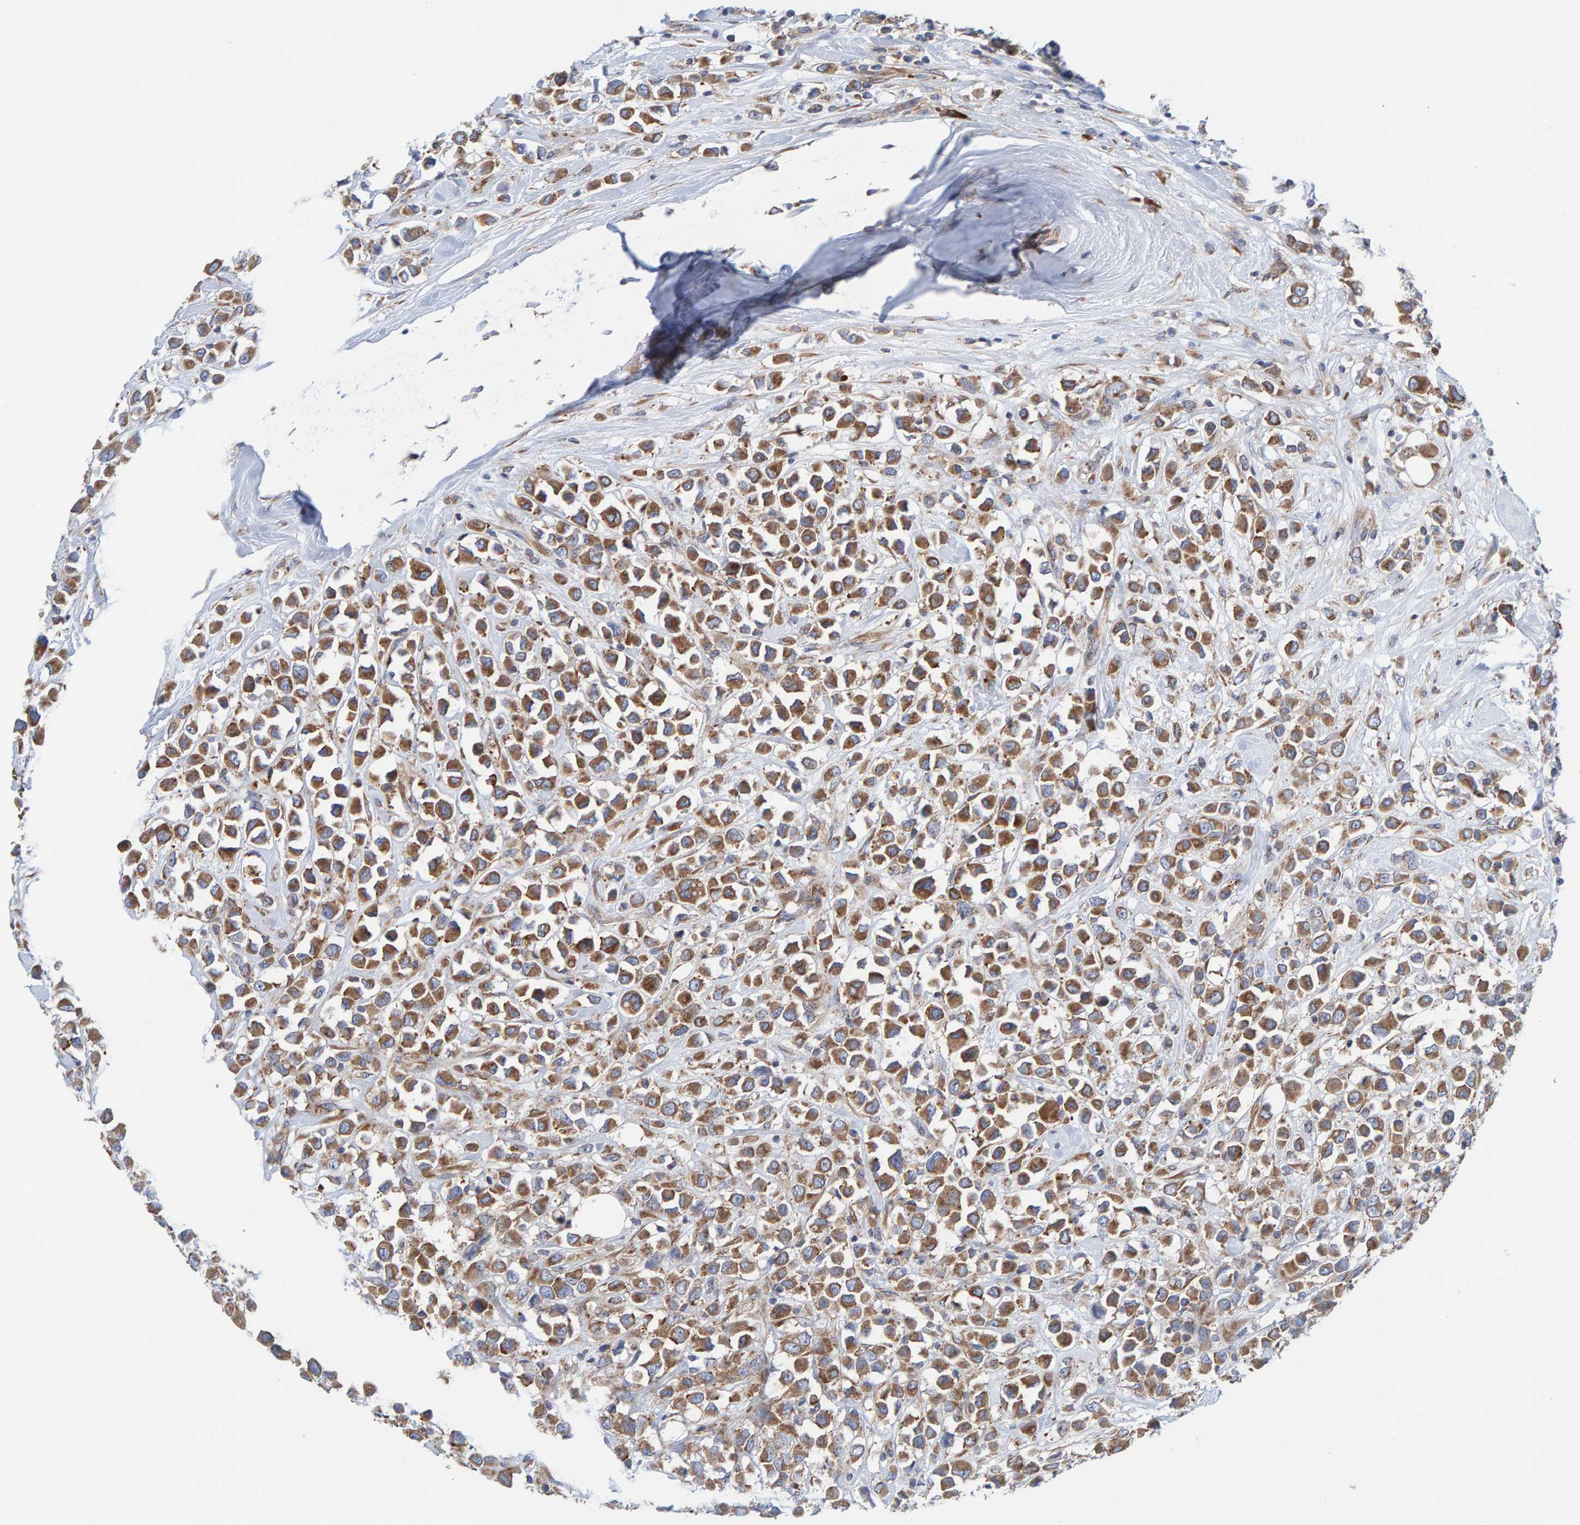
{"staining": {"intensity": "moderate", "quantity": ">75%", "location": "cytoplasmic/membranous"}, "tissue": "breast cancer", "cell_type": "Tumor cells", "image_type": "cancer", "snomed": [{"axis": "morphology", "description": "Duct carcinoma"}, {"axis": "topography", "description": "Breast"}], "caption": "Immunohistochemistry image of breast invasive ductal carcinoma stained for a protein (brown), which demonstrates medium levels of moderate cytoplasmic/membranous expression in approximately >75% of tumor cells.", "gene": "CDK5RAP3", "patient": {"sex": "female", "age": 61}}